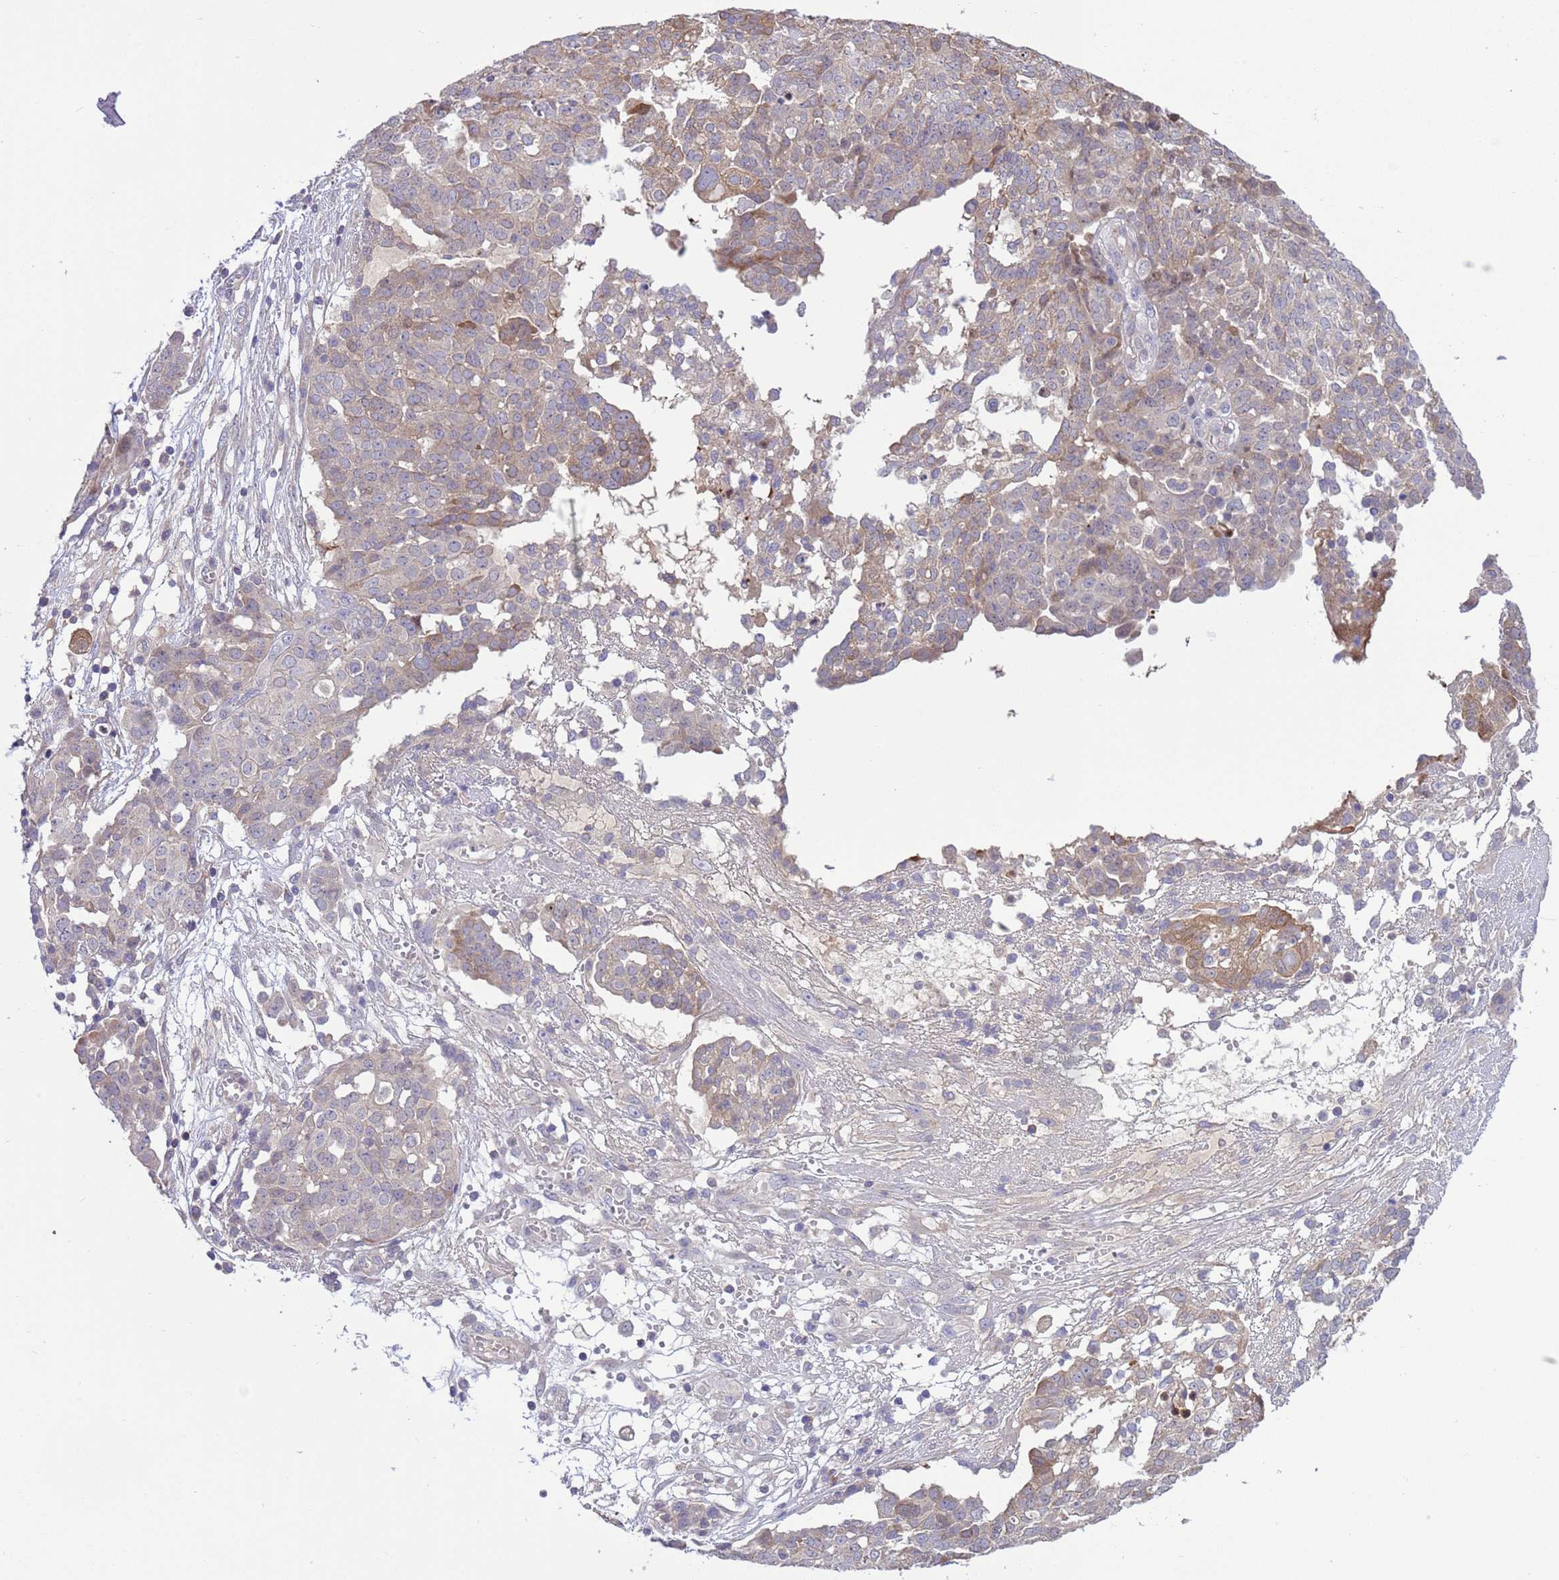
{"staining": {"intensity": "weak", "quantity": "<25%", "location": "cytoplasmic/membranous"}, "tissue": "ovarian cancer", "cell_type": "Tumor cells", "image_type": "cancer", "snomed": [{"axis": "morphology", "description": "Cystadenocarcinoma, serous, NOS"}, {"axis": "topography", "description": "Soft tissue"}, {"axis": "topography", "description": "Ovary"}], "caption": "This is an immunohistochemistry histopathology image of ovarian cancer (serous cystadenocarcinoma). There is no positivity in tumor cells.", "gene": "GJA10", "patient": {"sex": "female", "age": 57}}